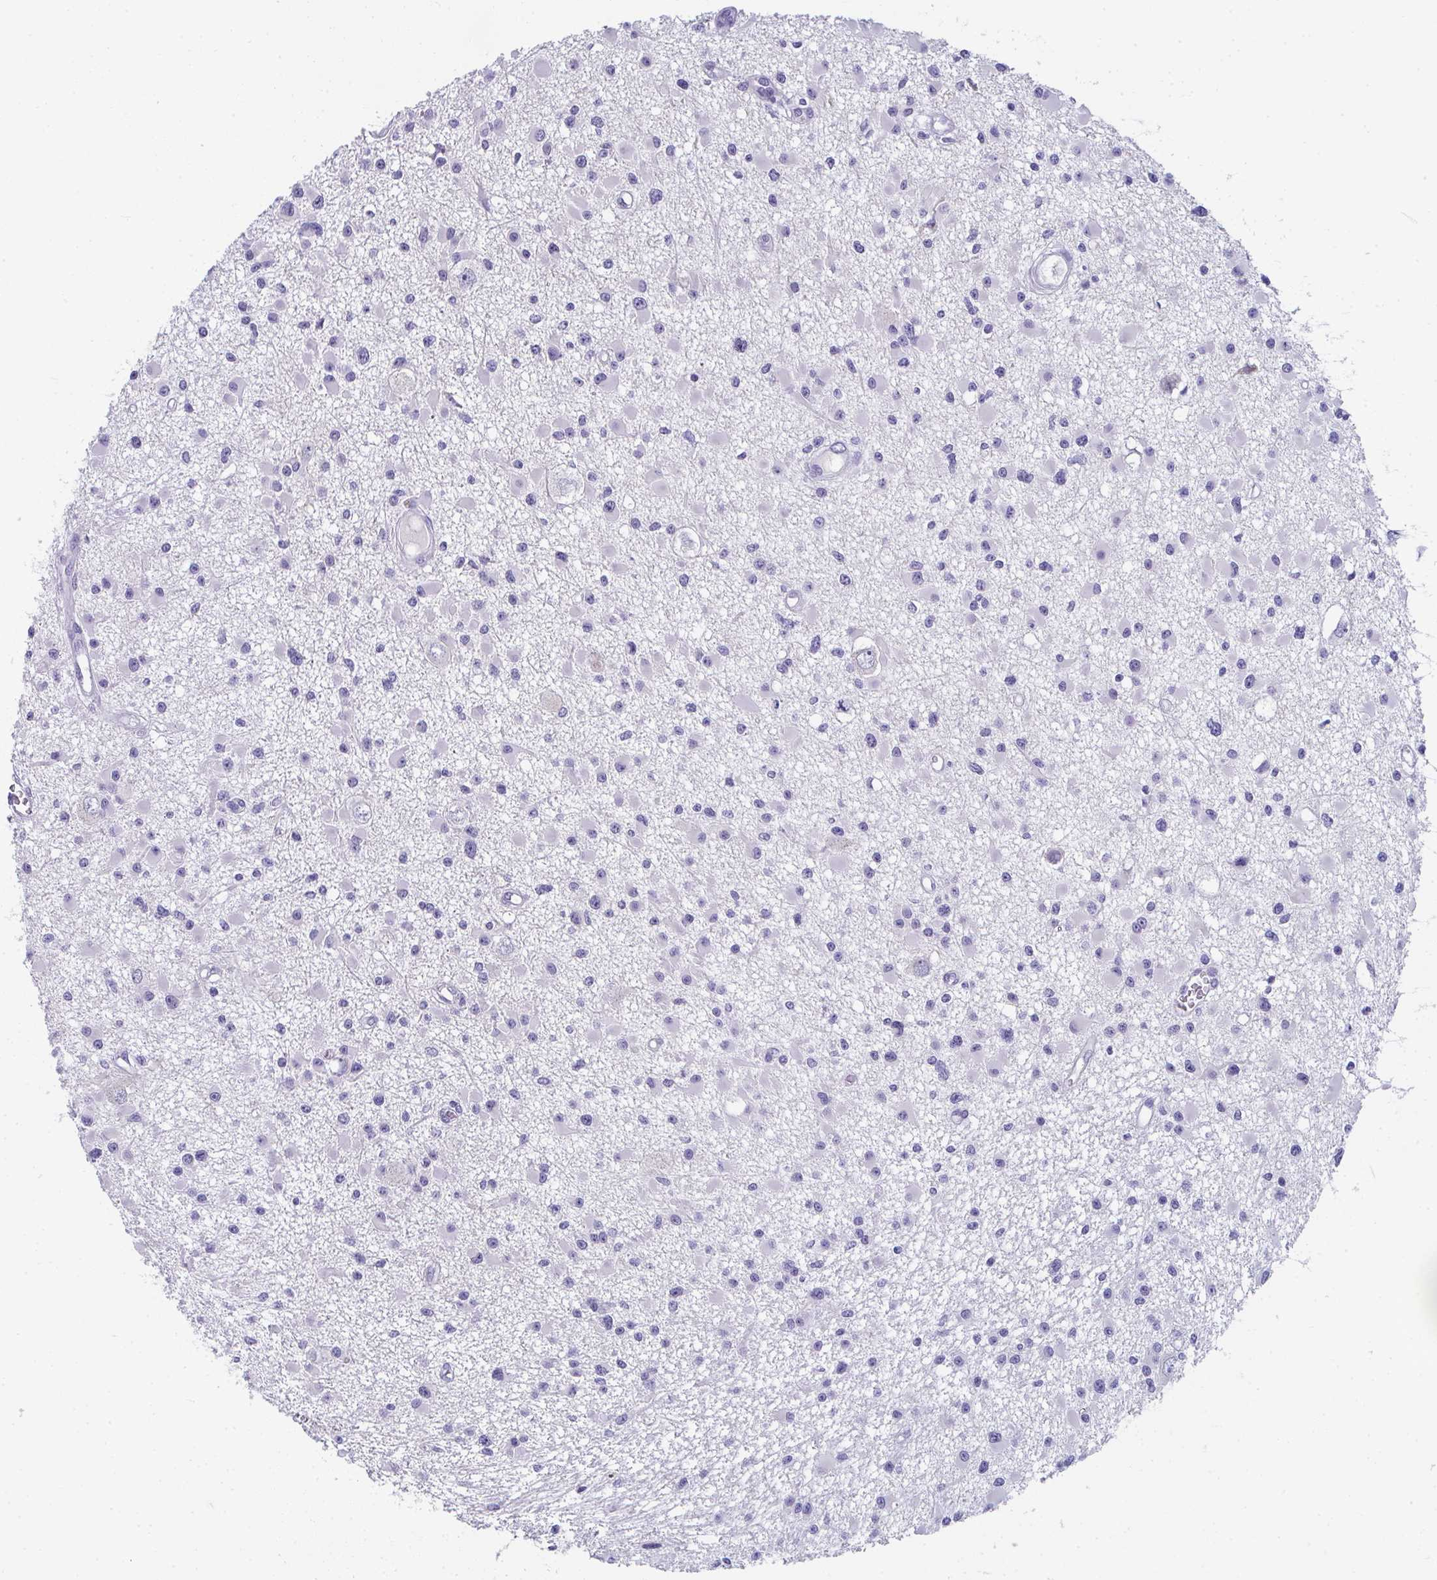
{"staining": {"intensity": "negative", "quantity": "none", "location": "none"}, "tissue": "glioma", "cell_type": "Tumor cells", "image_type": "cancer", "snomed": [{"axis": "morphology", "description": "Glioma, malignant, High grade"}, {"axis": "topography", "description": "Brain"}], "caption": "Tumor cells show no significant protein staining in glioma.", "gene": "TTC30B", "patient": {"sex": "male", "age": 54}}